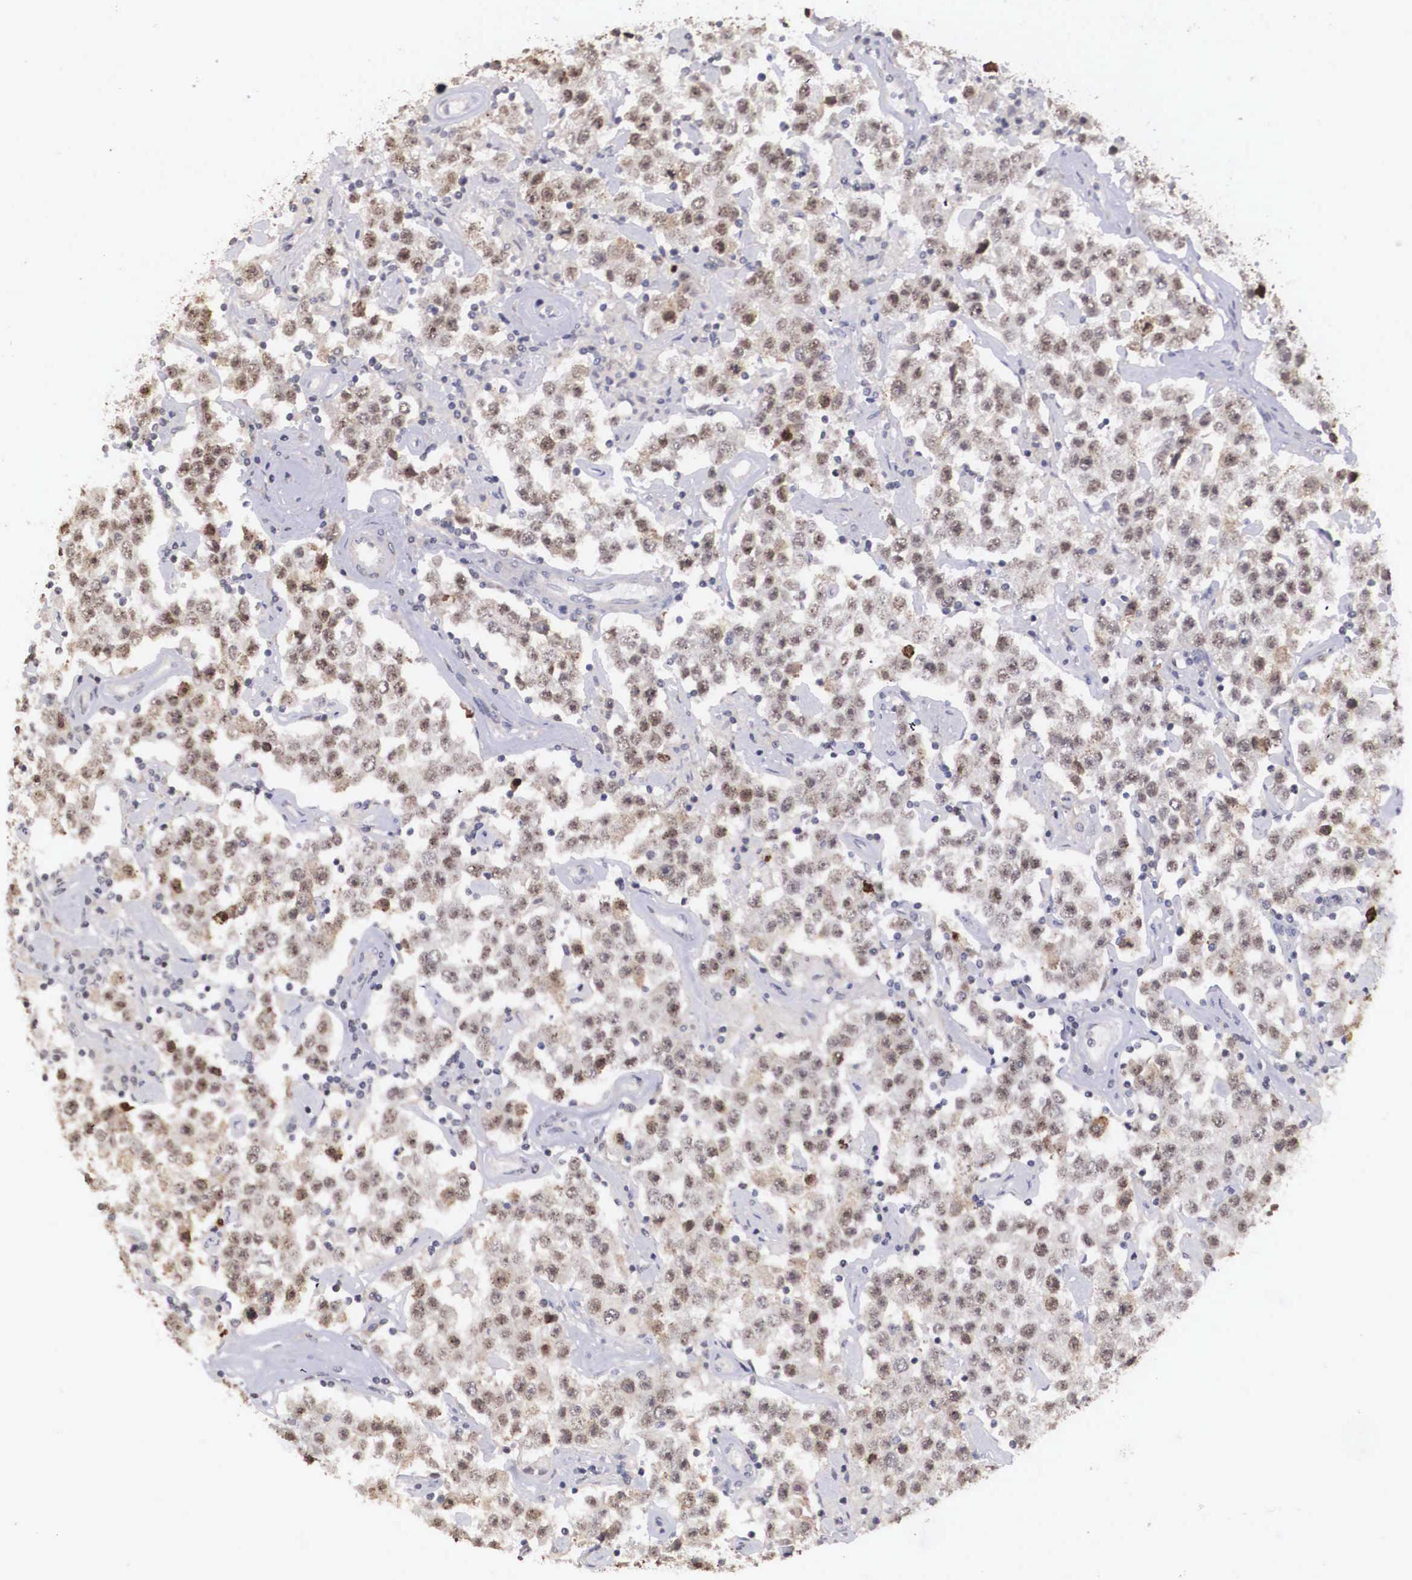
{"staining": {"intensity": "moderate", "quantity": ">75%", "location": "nuclear"}, "tissue": "testis cancer", "cell_type": "Tumor cells", "image_type": "cancer", "snomed": [{"axis": "morphology", "description": "Seminoma, NOS"}, {"axis": "topography", "description": "Testis"}], "caption": "This micrograph reveals immunohistochemistry (IHC) staining of testis seminoma, with medium moderate nuclear positivity in approximately >75% of tumor cells.", "gene": "ZNF275", "patient": {"sex": "male", "age": 52}}